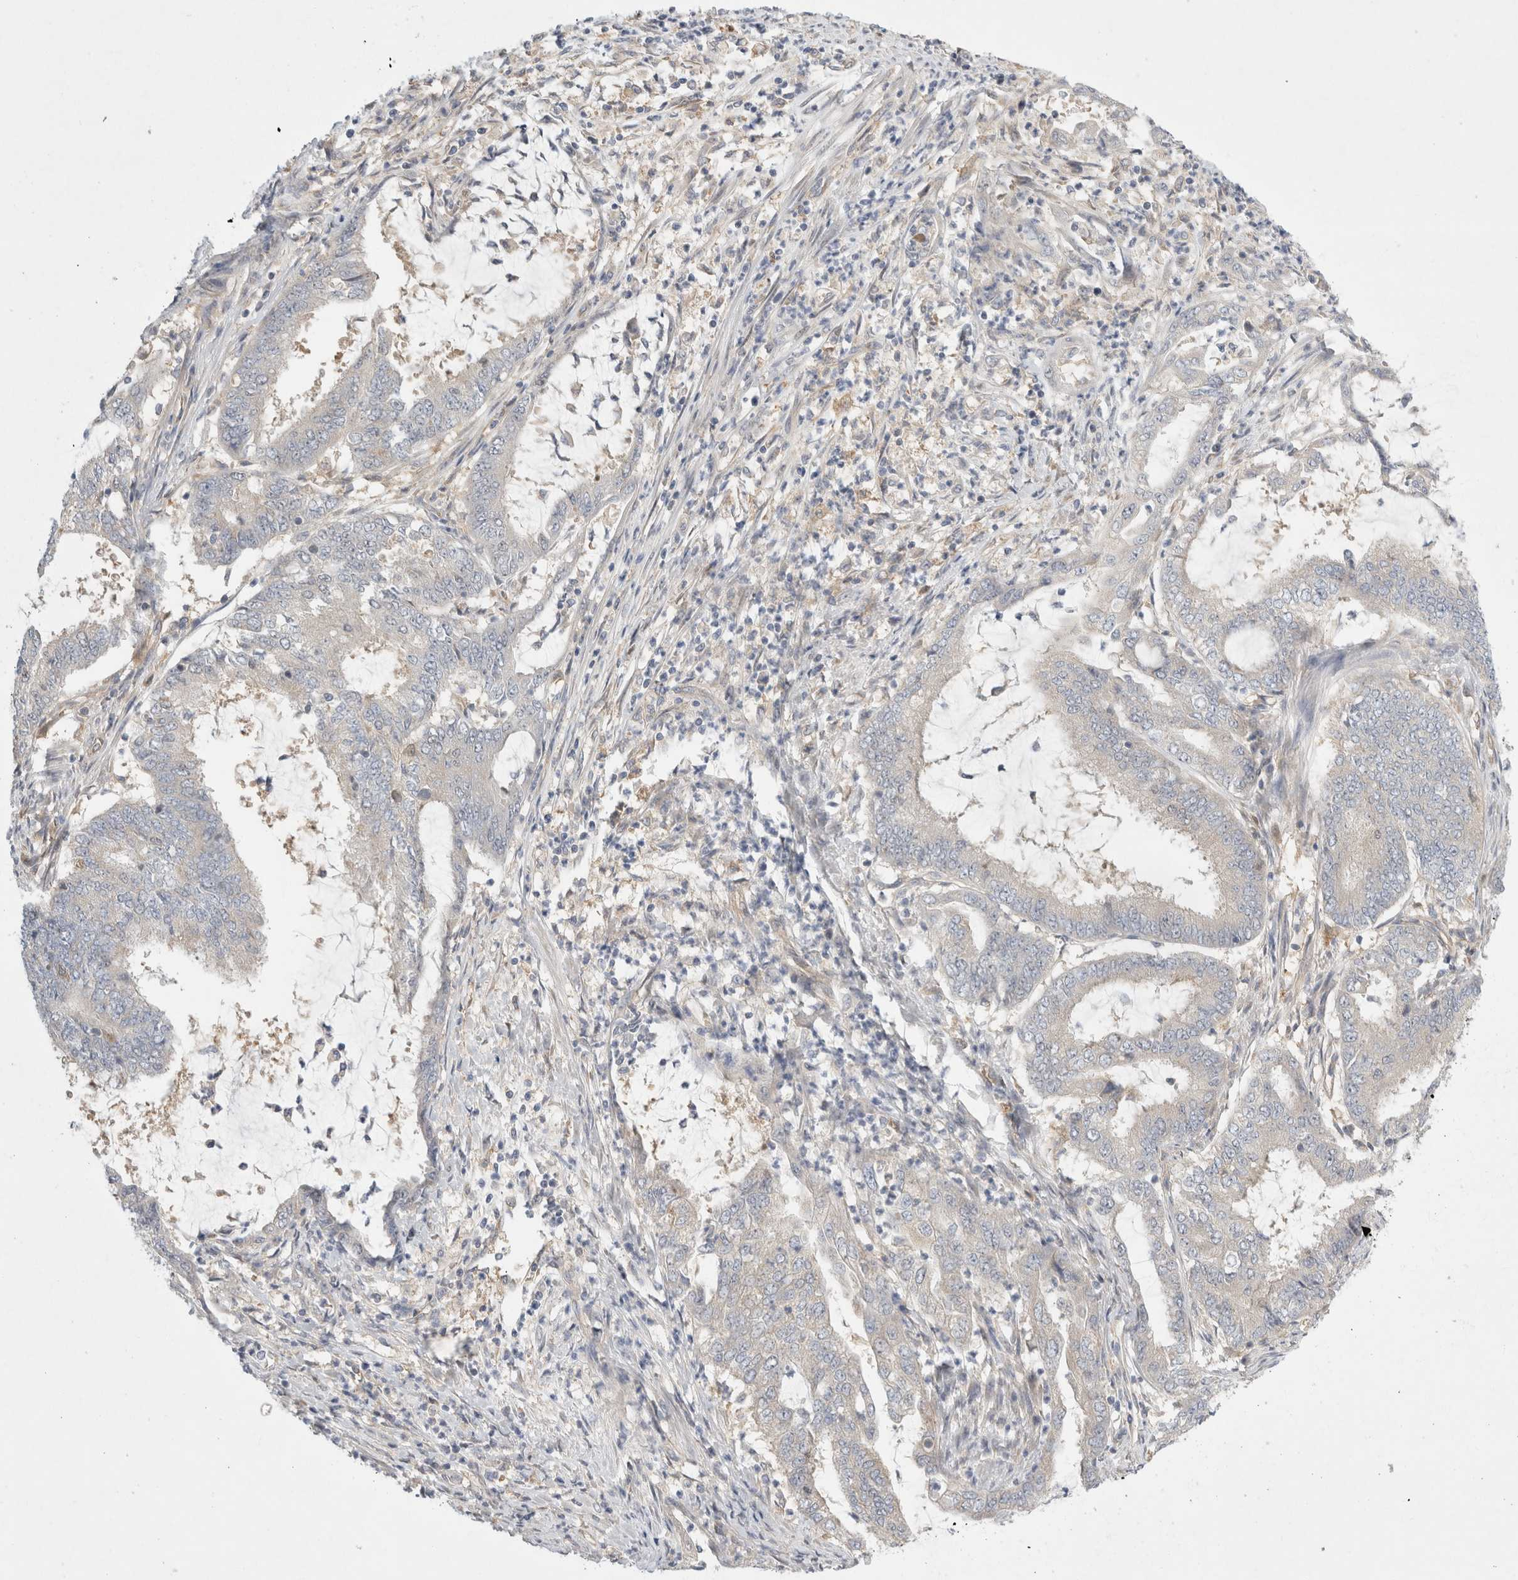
{"staining": {"intensity": "weak", "quantity": "<25%", "location": "cytoplasmic/membranous"}, "tissue": "endometrial cancer", "cell_type": "Tumor cells", "image_type": "cancer", "snomed": [{"axis": "morphology", "description": "Adenocarcinoma, NOS"}, {"axis": "topography", "description": "Endometrium"}], "caption": "A histopathology image of endometrial adenocarcinoma stained for a protein demonstrates no brown staining in tumor cells.", "gene": "CDCA7L", "patient": {"sex": "female", "age": 51}}